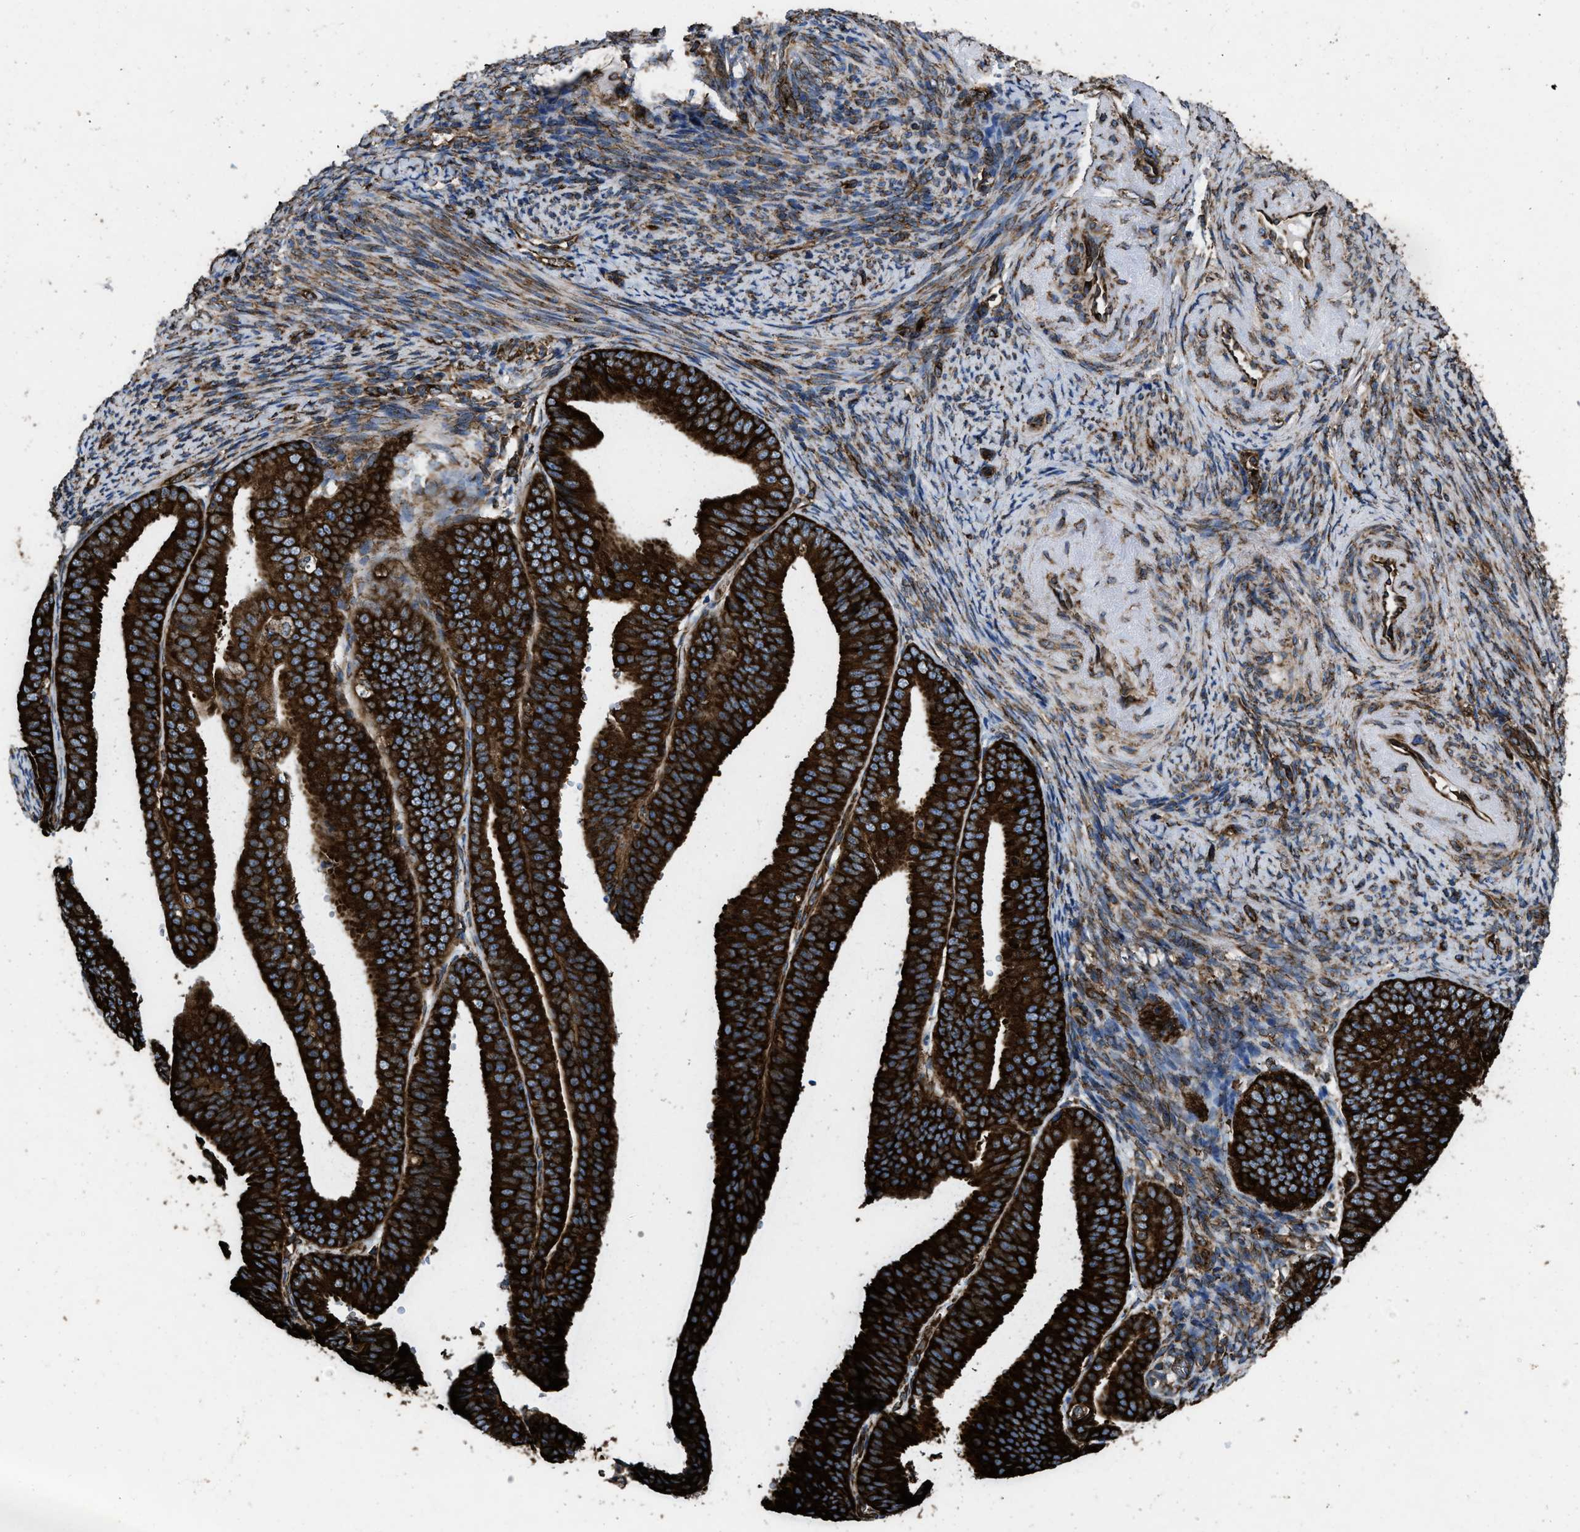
{"staining": {"intensity": "strong", "quantity": ">75%", "location": "cytoplasmic/membranous"}, "tissue": "endometrial cancer", "cell_type": "Tumor cells", "image_type": "cancer", "snomed": [{"axis": "morphology", "description": "Adenocarcinoma, NOS"}, {"axis": "topography", "description": "Endometrium"}], "caption": "Protein expression analysis of human adenocarcinoma (endometrial) reveals strong cytoplasmic/membranous positivity in approximately >75% of tumor cells.", "gene": "CAPRIN1", "patient": {"sex": "female", "age": 63}}